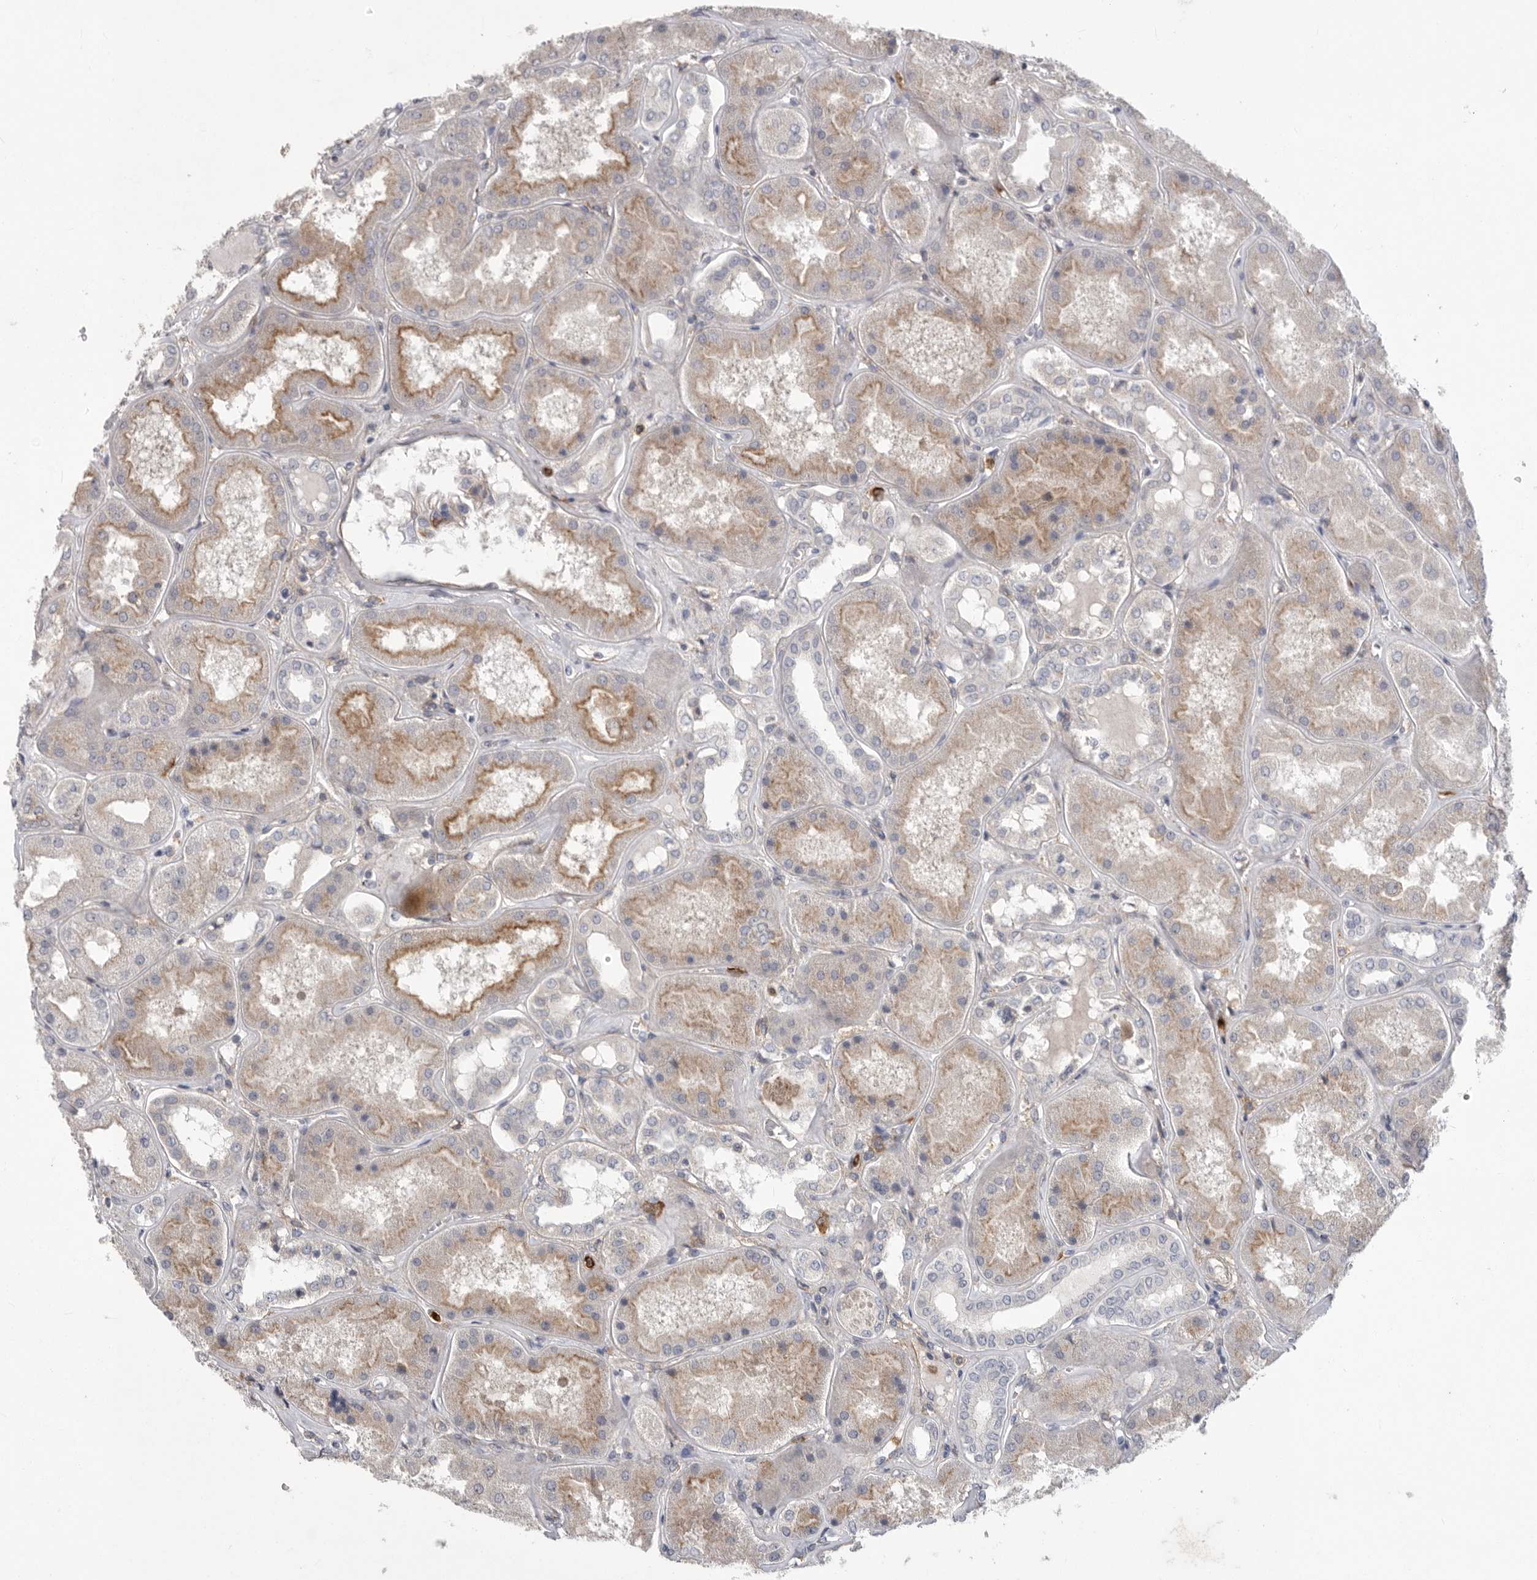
{"staining": {"intensity": "weak", "quantity": ">75%", "location": "cytoplasmic/membranous"}, "tissue": "kidney", "cell_type": "Cells in glomeruli", "image_type": "normal", "snomed": [{"axis": "morphology", "description": "Normal tissue, NOS"}, {"axis": "topography", "description": "Kidney"}], "caption": "An image of human kidney stained for a protein shows weak cytoplasmic/membranous brown staining in cells in glomeruli. (Brightfield microscopy of DAB IHC at high magnification).", "gene": "SIGLEC10", "patient": {"sex": "female", "age": 56}}